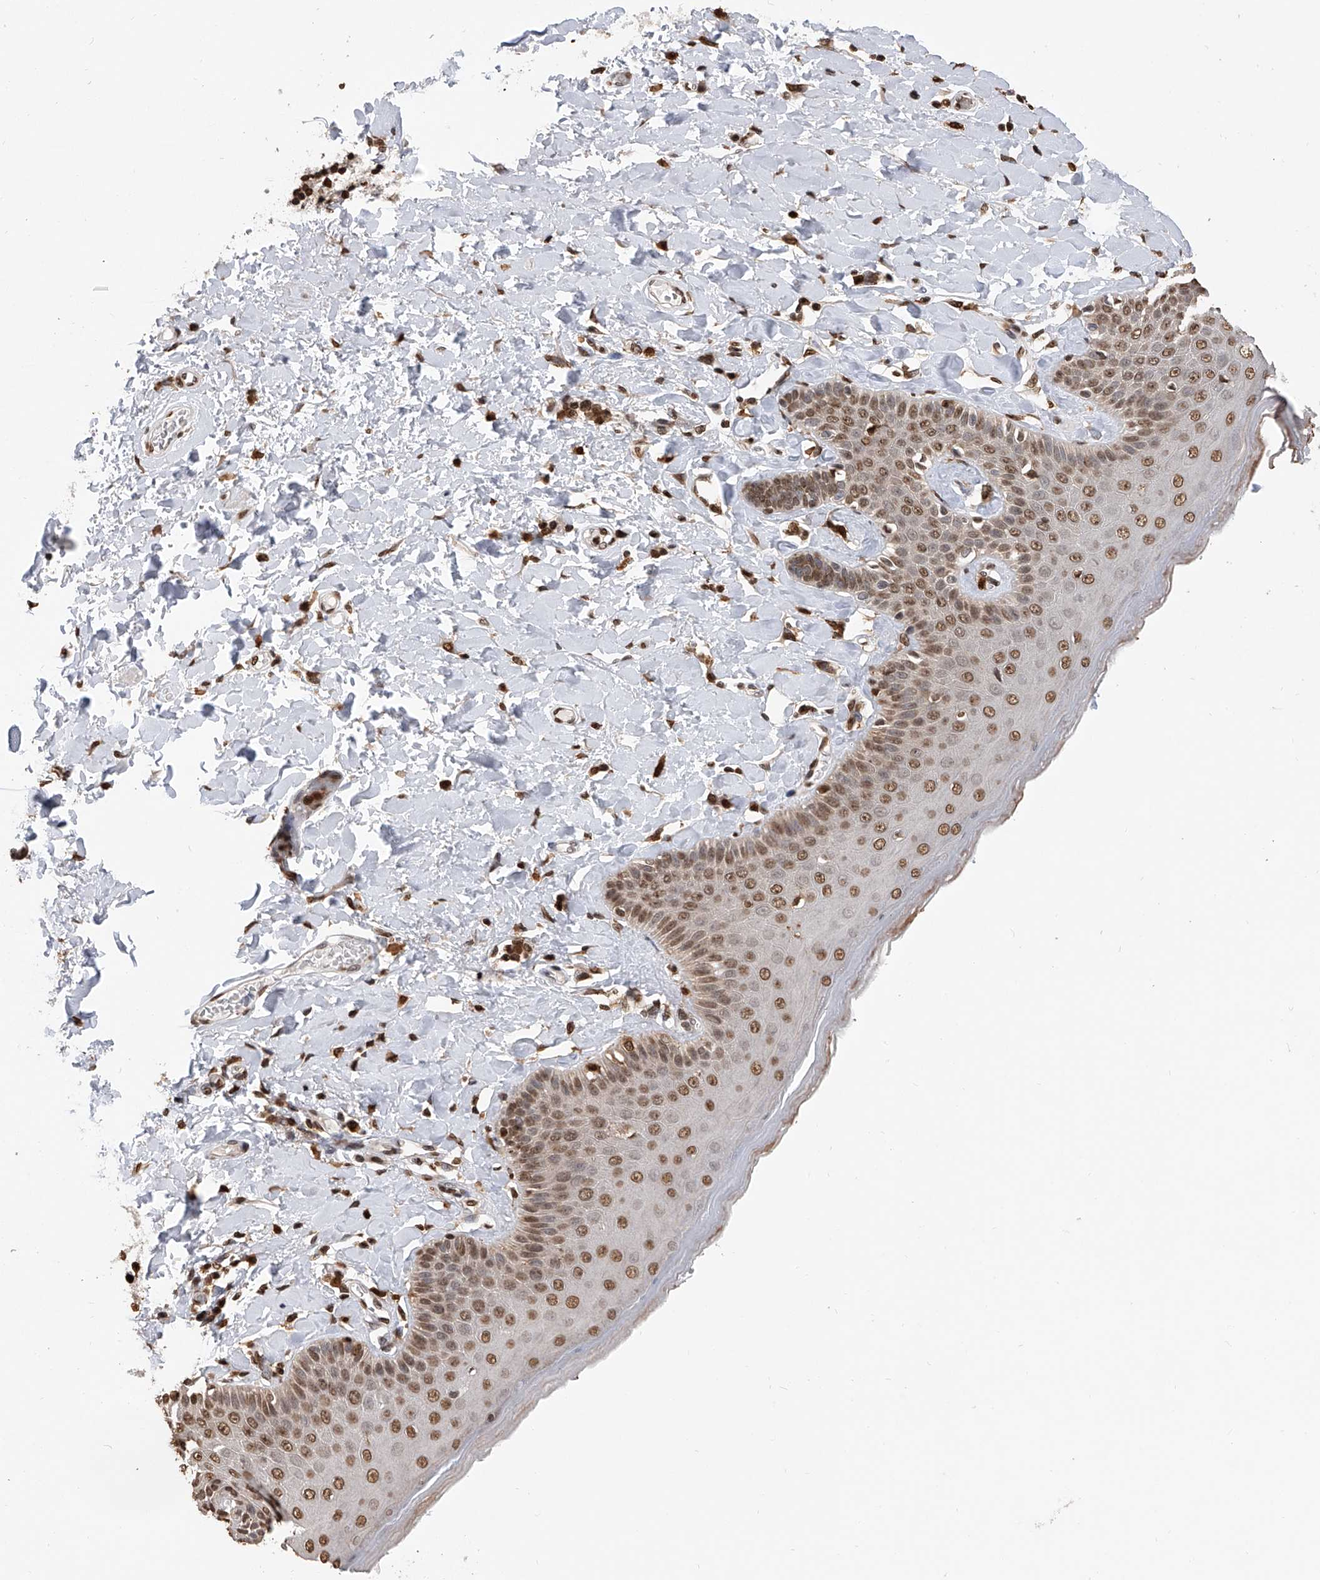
{"staining": {"intensity": "moderate", "quantity": ">75%", "location": "nuclear"}, "tissue": "skin", "cell_type": "Epidermal cells", "image_type": "normal", "snomed": [{"axis": "morphology", "description": "Normal tissue, NOS"}, {"axis": "topography", "description": "Anal"}], "caption": "High-magnification brightfield microscopy of benign skin stained with DAB (brown) and counterstained with hematoxylin (blue). epidermal cells exhibit moderate nuclear positivity is identified in approximately>75% of cells. (Stains: DAB in brown, nuclei in blue, Microscopy: brightfield microscopy at high magnification).", "gene": "CFAP410", "patient": {"sex": "male", "age": 69}}